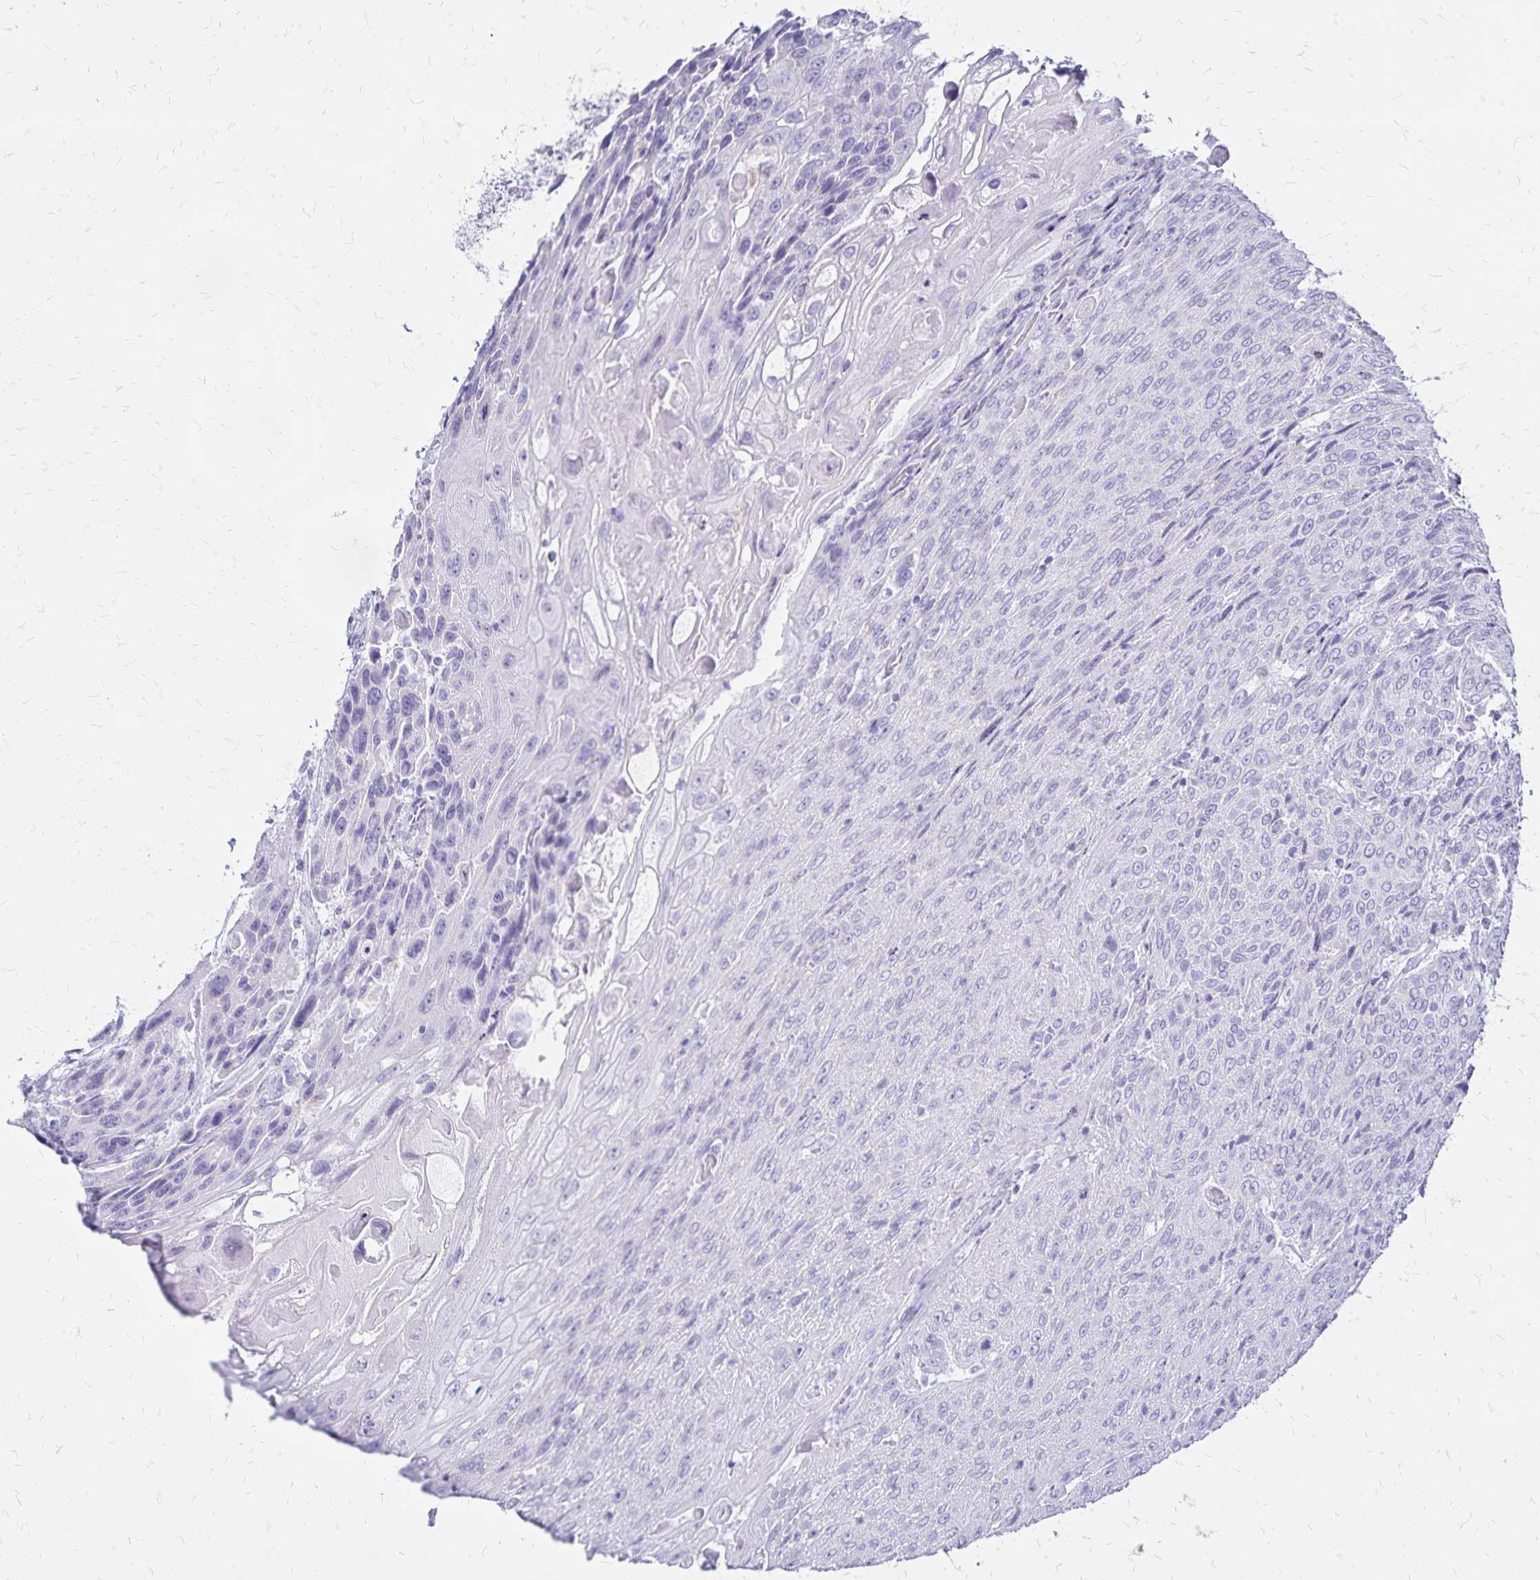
{"staining": {"intensity": "negative", "quantity": "none", "location": "none"}, "tissue": "urothelial cancer", "cell_type": "Tumor cells", "image_type": "cancer", "snomed": [{"axis": "morphology", "description": "Urothelial carcinoma, High grade"}, {"axis": "topography", "description": "Urinary bladder"}], "caption": "DAB immunohistochemical staining of urothelial cancer exhibits no significant expression in tumor cells. (DAB immunohistochemistry visualized using brightfield microscopy, high magnification).", "gene": "LIN28B", "patient": {"sex": "female", "age": 70}}